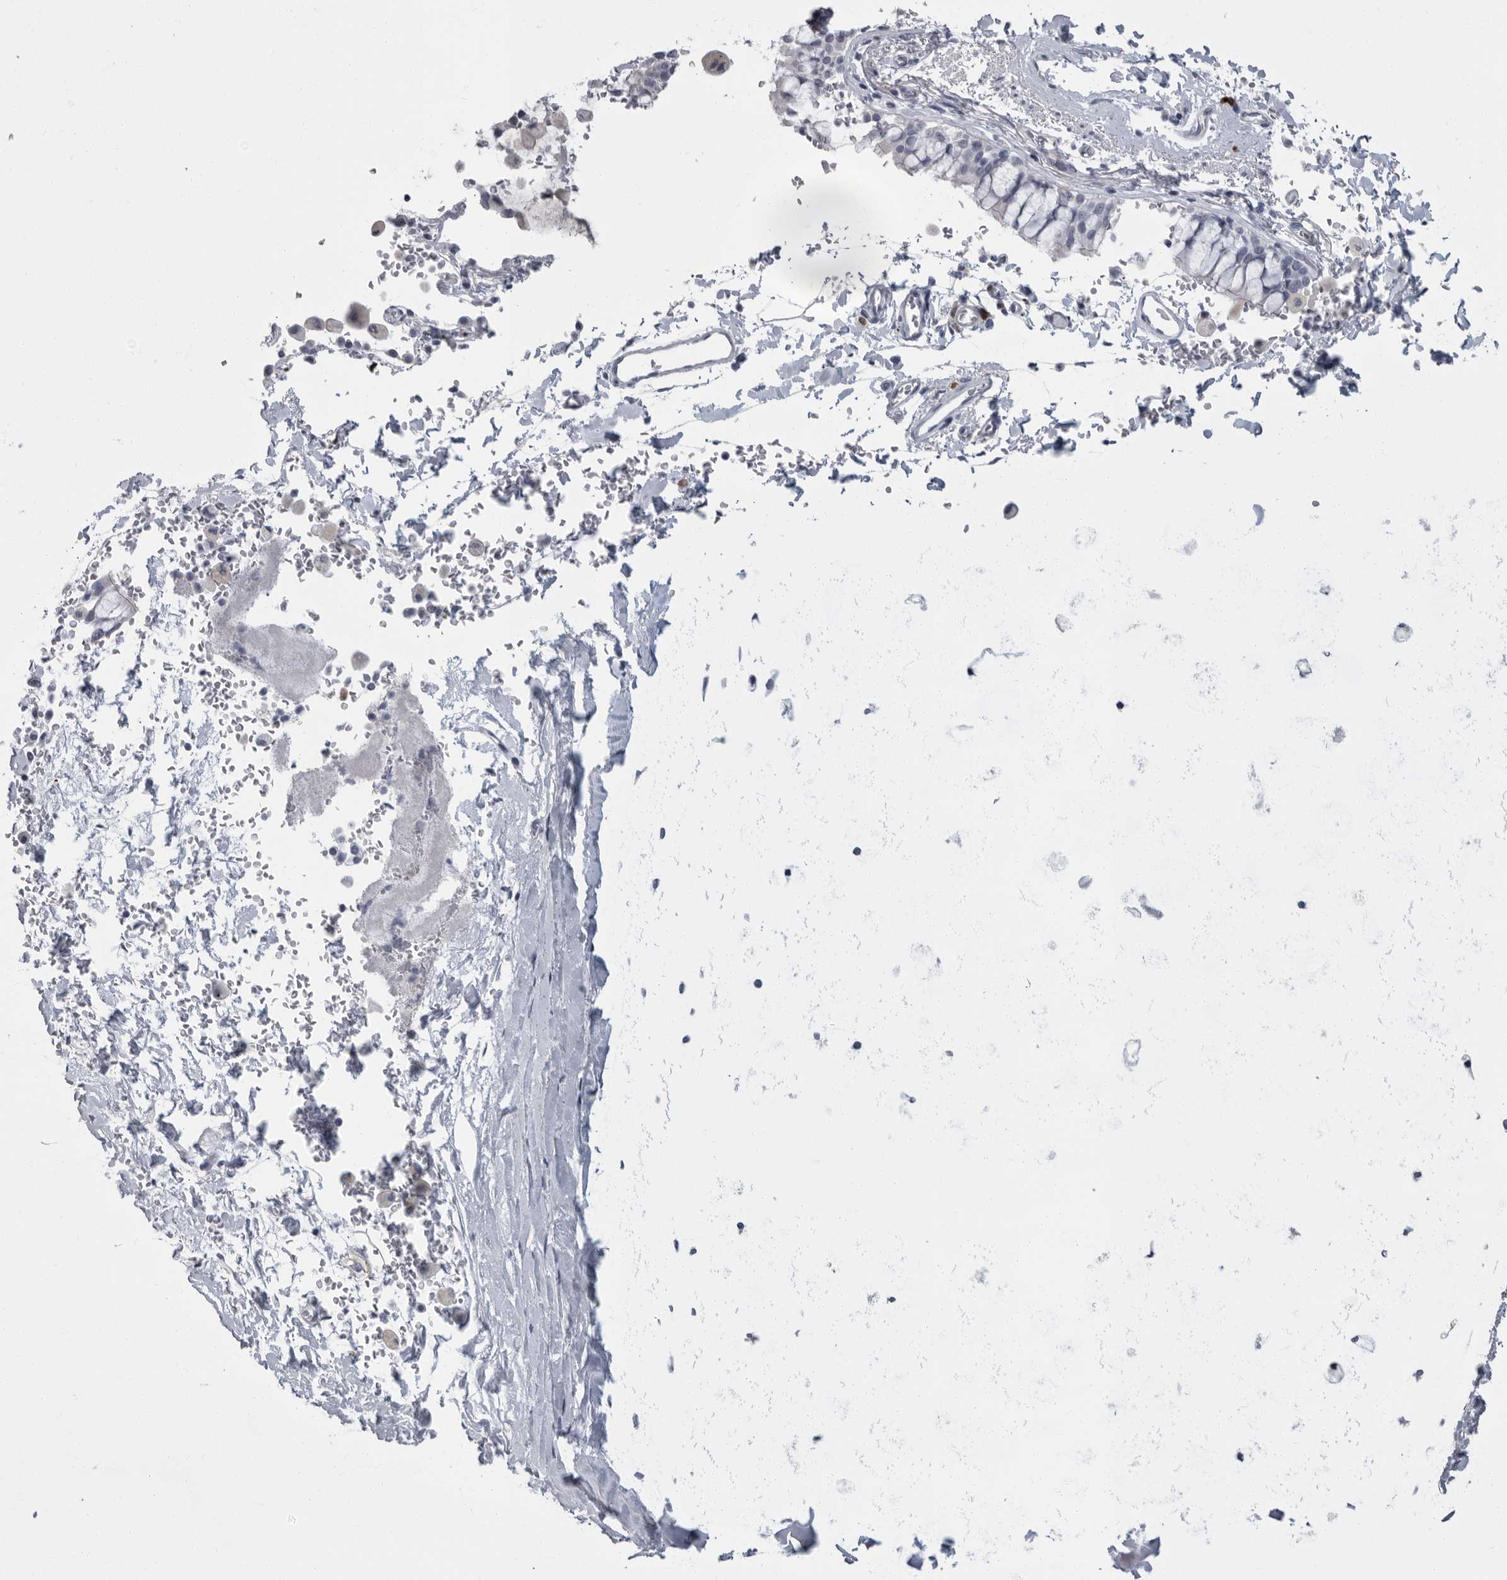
{"staining": {"intensity": "negative", "quantity": "none", "location": "none"}, "tissue": "bronchus", "cell_type": "Respiratory epithelial cells", "image_type": "normal", "snomed": [{"axis": "morphology", "description": "Normal tissue, NOS"}, {"axis": "morphology", "description": "Inflammation, NOS"}, {"axis": "topography", "description": "Cartilage tissue"}, {"axis": "topography", "description": "Bronchus"}, {"axis": "topography", "description": "Lung"}], "caption": "Bronchus was stained to show a protein in brown. There is no significant positivity in respiratory epithelial cells. The staining was performed using DAB to visualize the protein expression in brown, while the nuclei were stained in blue with hematoxylin (Magnification: 20x).", "gene": "SLC25A39", "patient": {"sex": "female", "age": 64}}